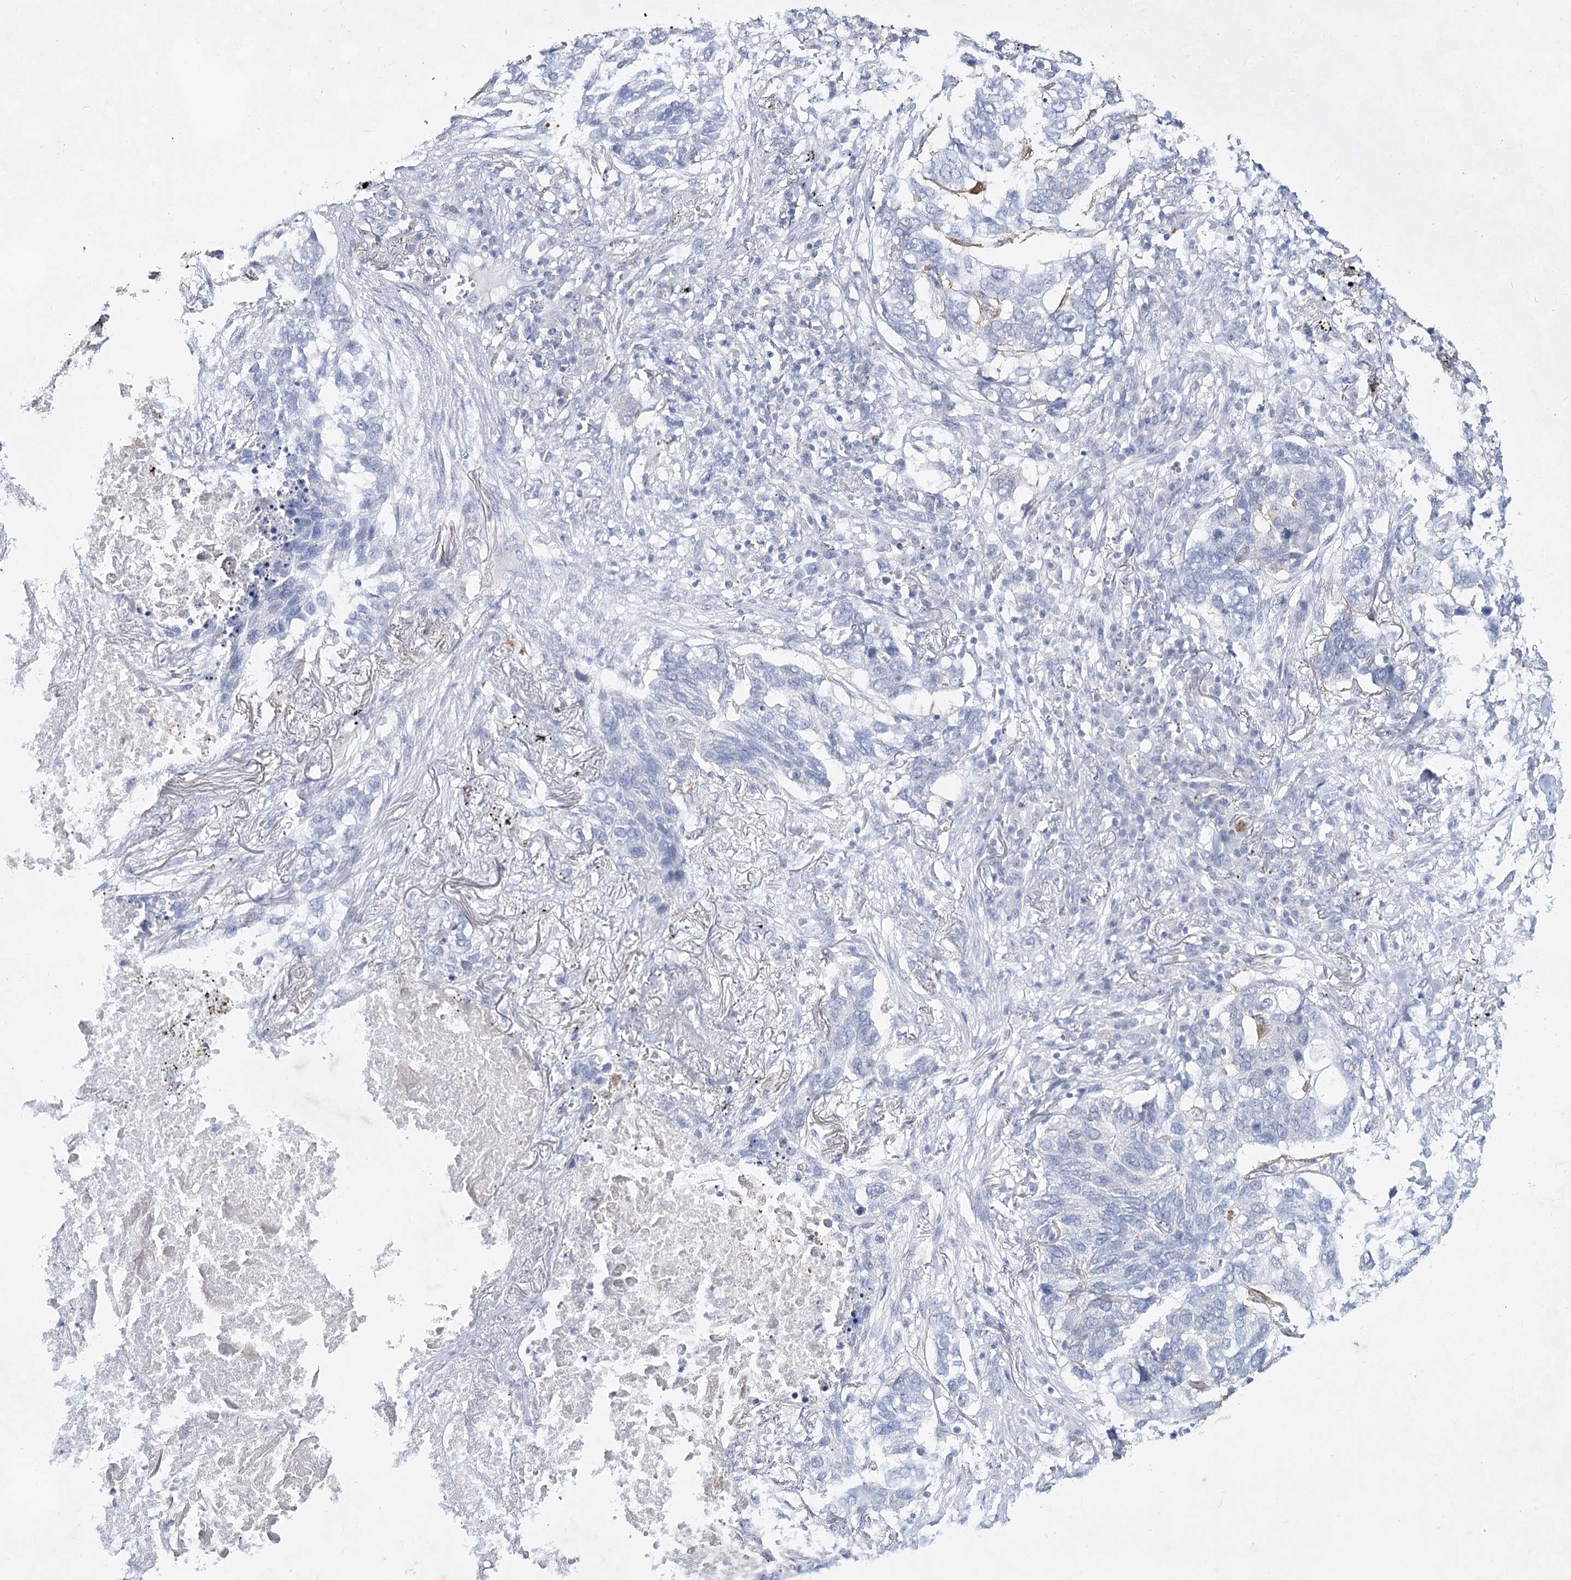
{"staining": {"intensity": "negative", "quantity": "none", "location": "none"}, "tissue": "lung cancer", "cell_type": "Tumor cells", "image_type": "cancer", "snomed": [{"axis": "morphology", "description": "Squamous cell carcinoma, NOS"}, {"axis": "topography", "description": "Lung"}], "caption": "DAB (3,3'-diaminobenzidine) immunohistochemical staining of human squamous cell carcinoma (lung) demonstrates no significant staining in tumor cells.", "gene": "CCDC73", "patient": {"sex": "female", "age": 63}}